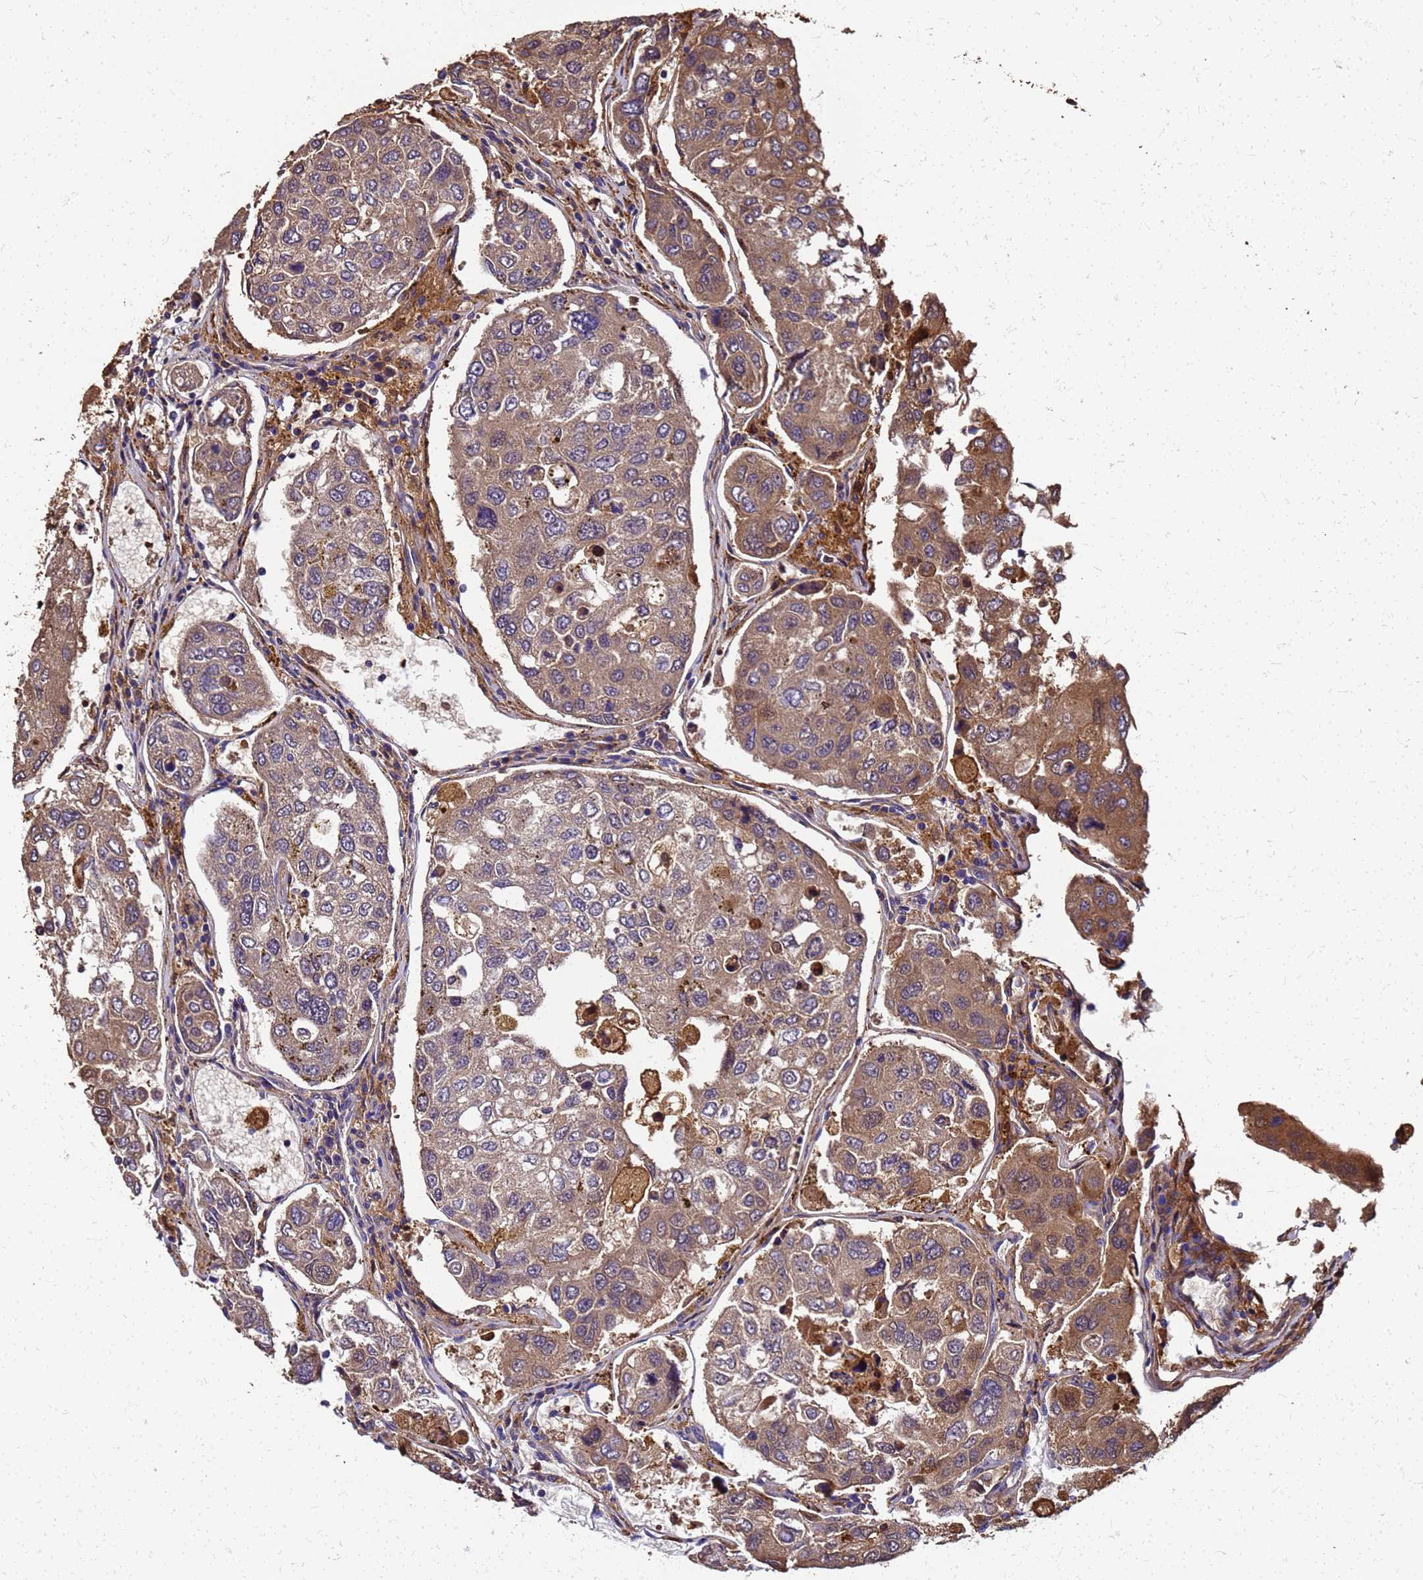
{"staining": {"intensity": "moderate", "quantity": ">75%", "location": "cytoplasmic/membranous"}, "tissue": "urothelial cancer", "cell_type": "Tumor cells", "image_type": "cancer", "snomed": [{"axis": "morphology", "description": "Urothelial carcinoma, High grade"}, {"axis": "topography", "description": "Lymph node"}, {"axis": "topography", "description": "Urinary bladder"}], "caption": "Human urothelial cancer stained with a brown dye demonstrates moderate cytoplasmic/membranous positive expression in about >75% of tumor cells.", "gene": "S100A11", "patient": {"sex": "male", "age": 51}}